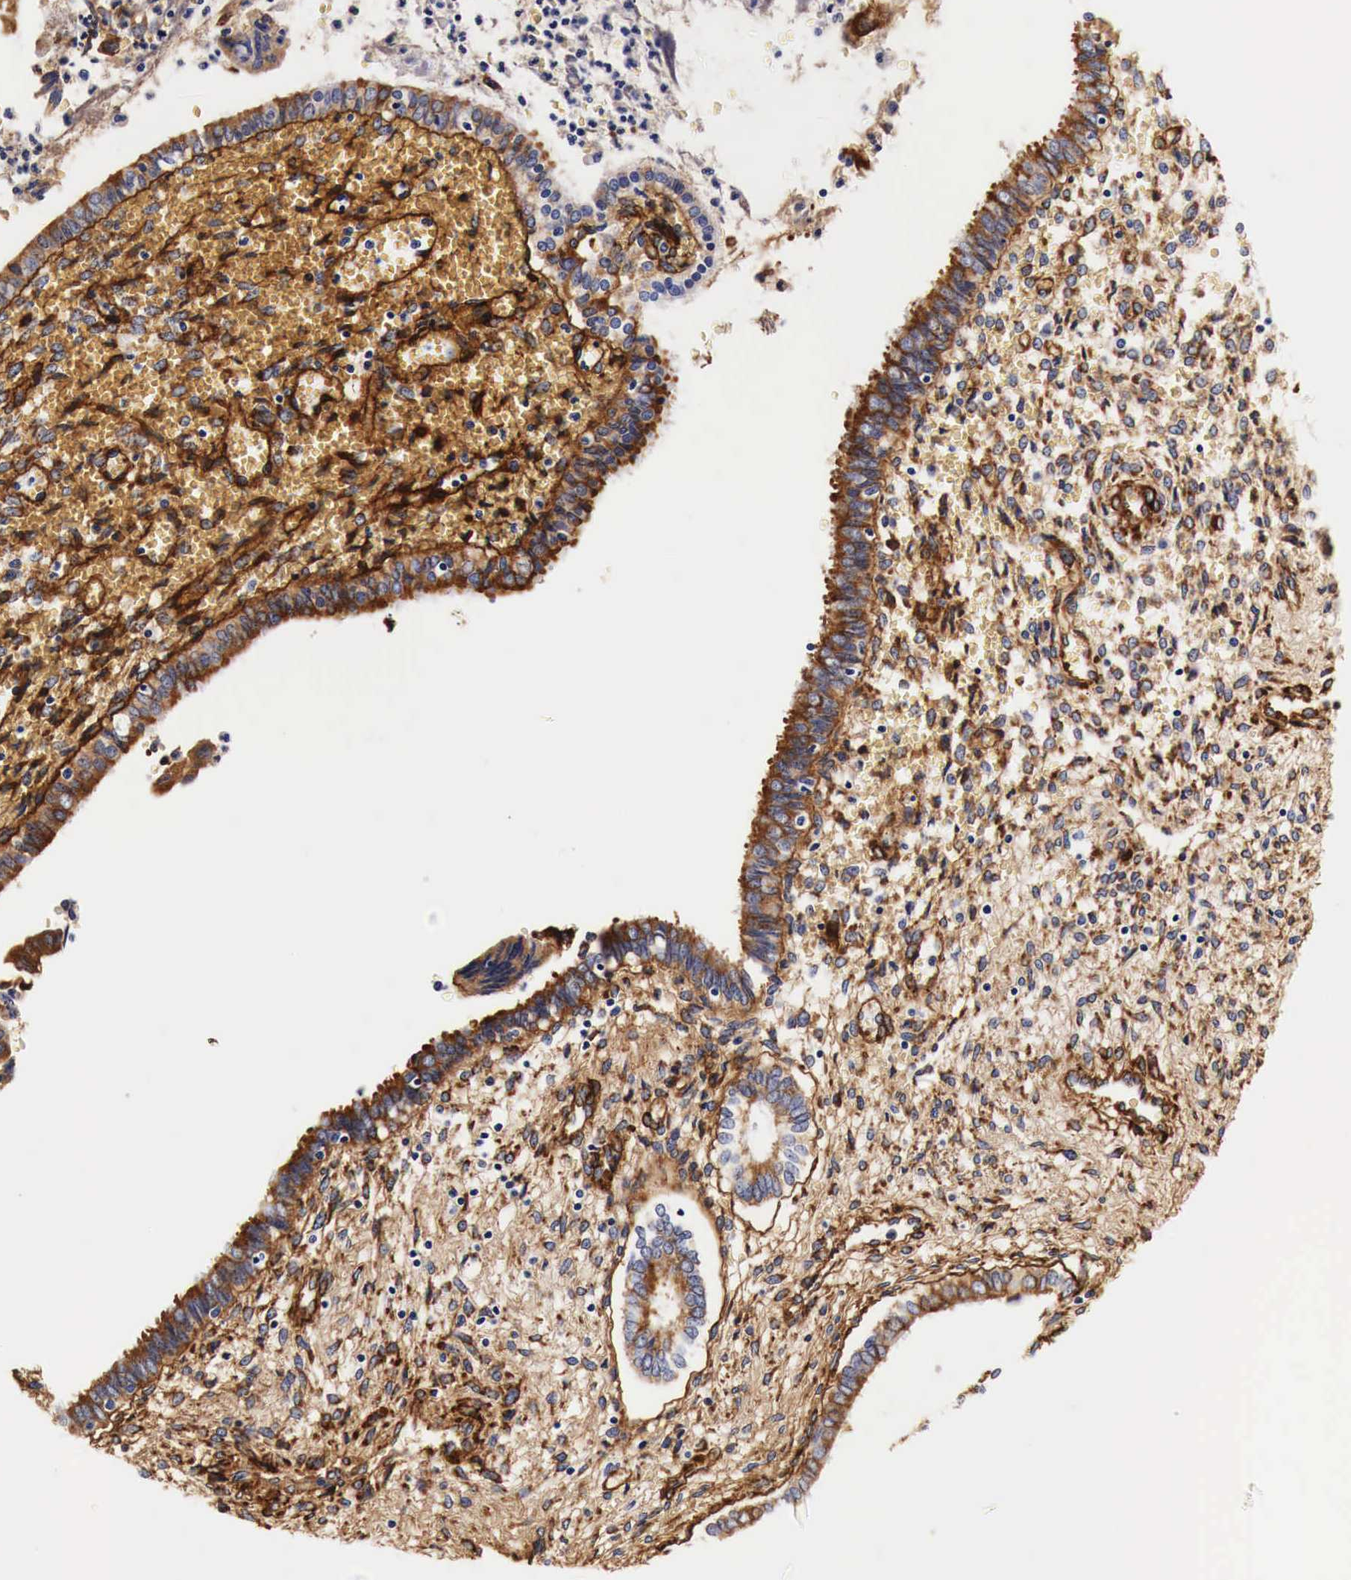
{"staining": {"intensity": "moderate", "quantity": "25%-75%", "location": "cytoplasmic/membranous"}, "tissue": "cervical cancer", "cell_type": "Tumor cells", "image_type": "cancer", "snomed": [{"axis": "morphology", "description": "Normal tissue, NOS"}, {"axis": "morphology", "description": "Adenocarcinoma, NOS"}, {"axis": "topography", "description": "Cervix"}], "caption": "High-power microscopy captured an immunohistochemistry (IHC) micrograph of adenocarcinoma (cervical), revealing moderate cytoplasmic/membranous staining in about 25%-75% of tumor cells.", "gene": "LAMB2", "patient": {"sex": "female", "age": 34}}